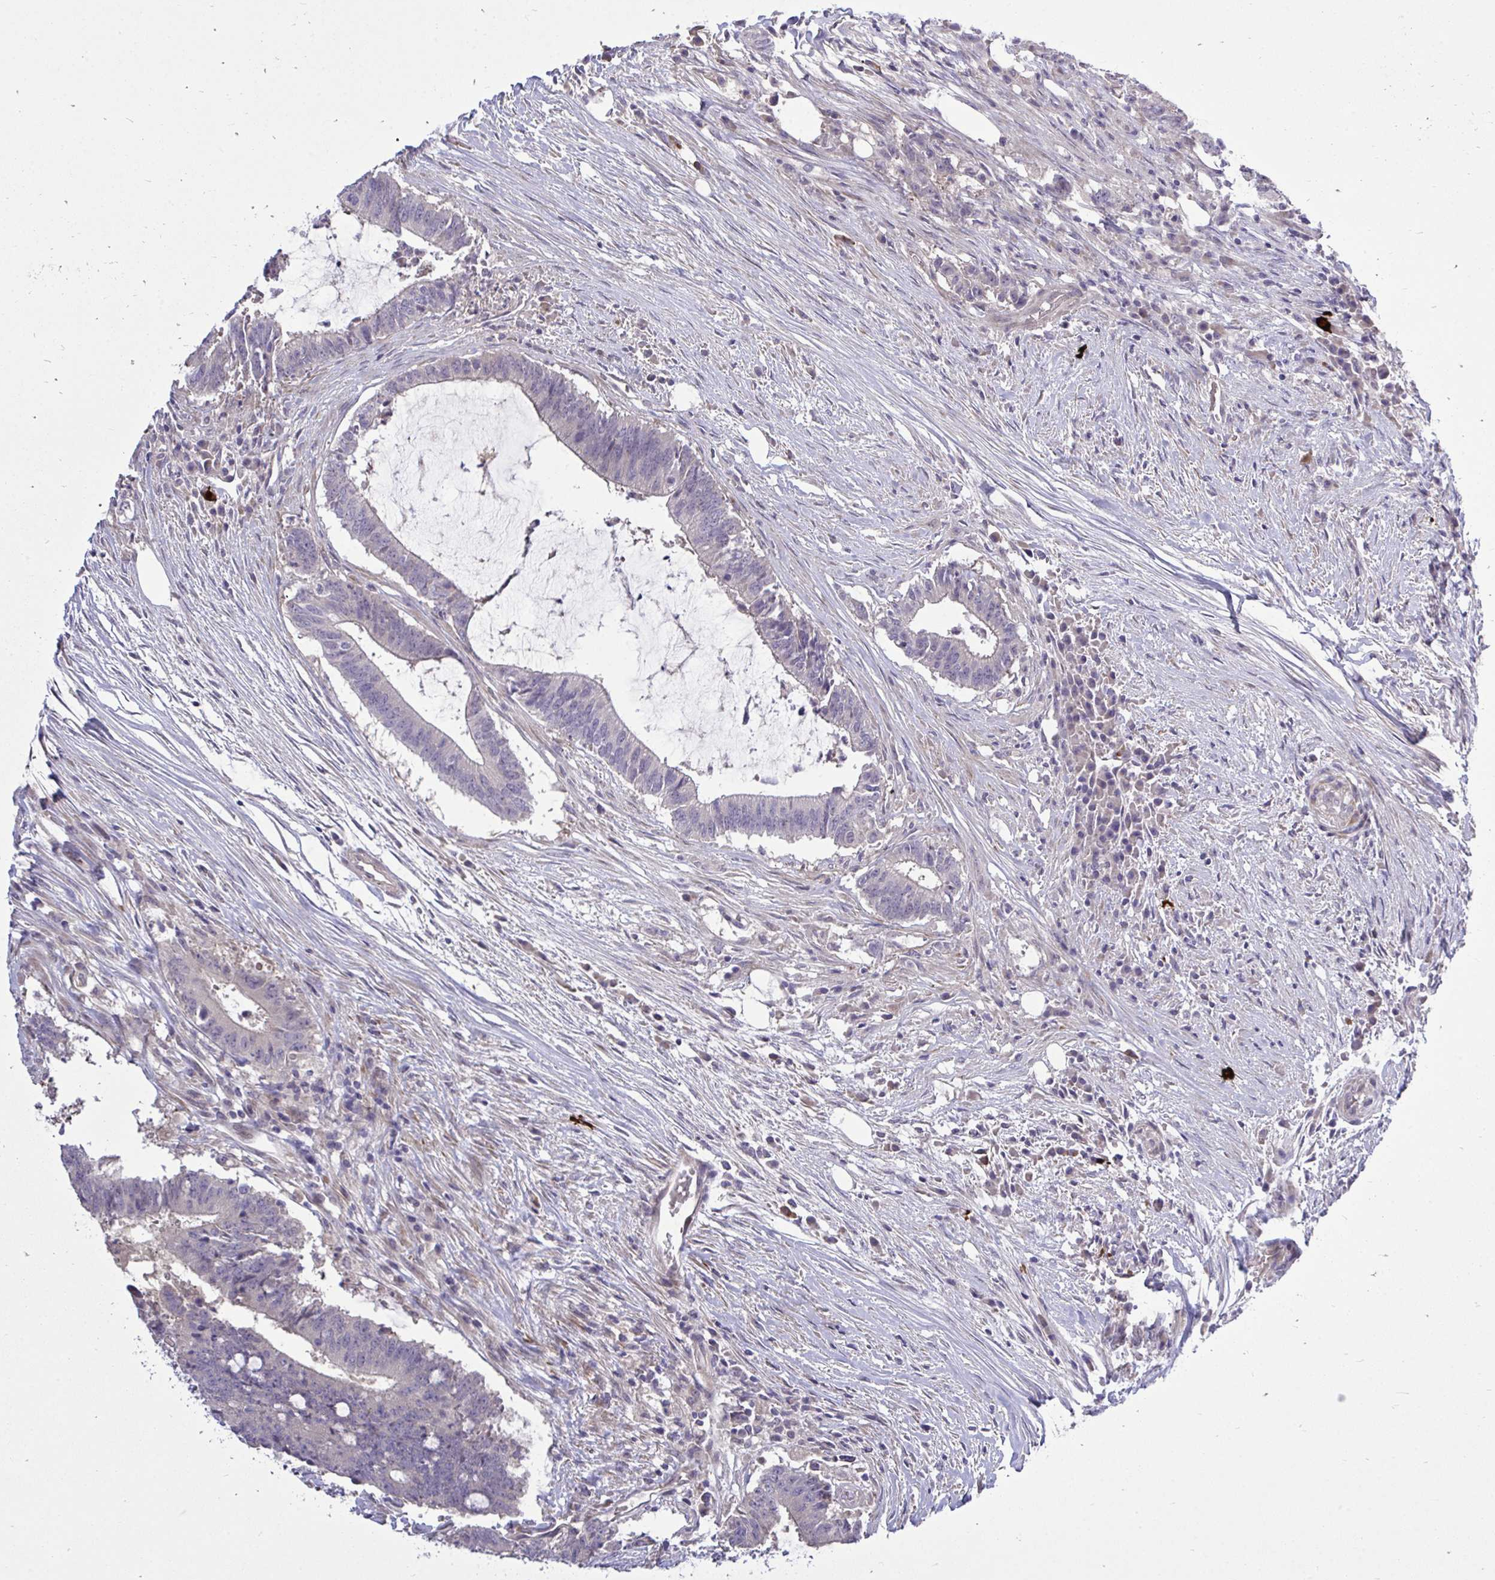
{"staining": {"intensity": "negative", "quantity": "none", "location": "none"}, "tissue": "colorectal cancer", "cell_type": "Tumor cells", "image_type": "cancer", "snomed": [{"axis": "morphology", "description": "Adenocarcinoma, NOS"}, {"axis": "topography", "description": "Colon"}], "caption": "Immunohistochemistry image of human adenocarcinoma (colorectal) stained for a protein (brown), which demonstrates no expression in tumor cells. Brightfield microscopy of immunohistochemistry stained with DAB (3,3'-diaminobenzidine) (brown) and hematoxylin (blue), captured at high magnification.", "gene": "HMBOX1", "patient": {"sex": "female", "age": 43}}